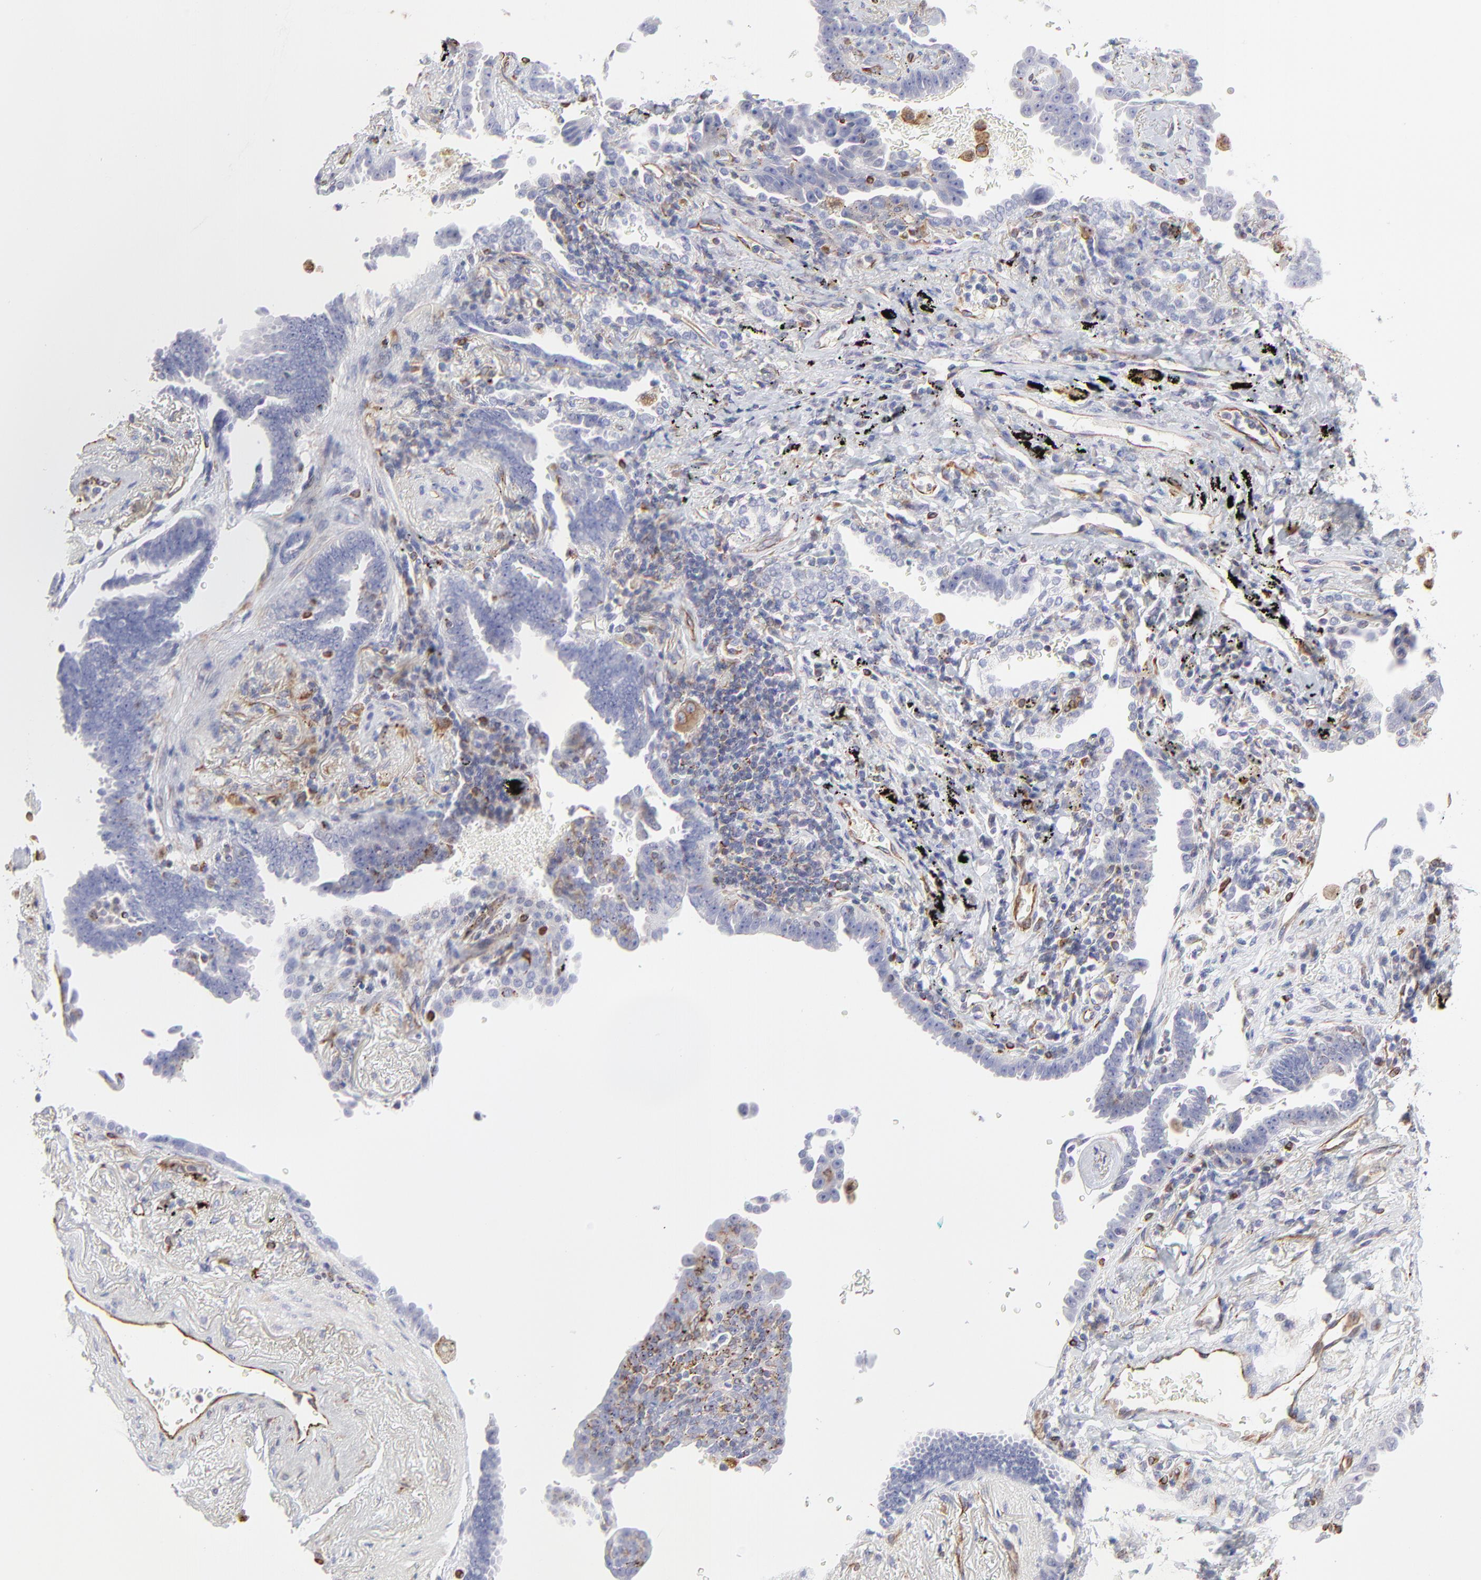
{"staining": {"intensity": "moderate", "quantity": "<25%", "location": "cytoplasmic/membranous"}, "tissue": "lung cancer", "cell_type": "Tumor cells", "image_type": "cancer", "snomed": [{"axis": "morphology", "description": "Adenocarcinoma, NOS"}, {"axis": "topography", "description": "Lung"}], "caption": "Lung adenocarcinoma stained with immunohistochemistry (IHC) displays moderate cytoplasmic/membranous staining in about <25% of tumor cells.", "gene": "COX8C", "patient": {"sex": "female", "age": 64}}